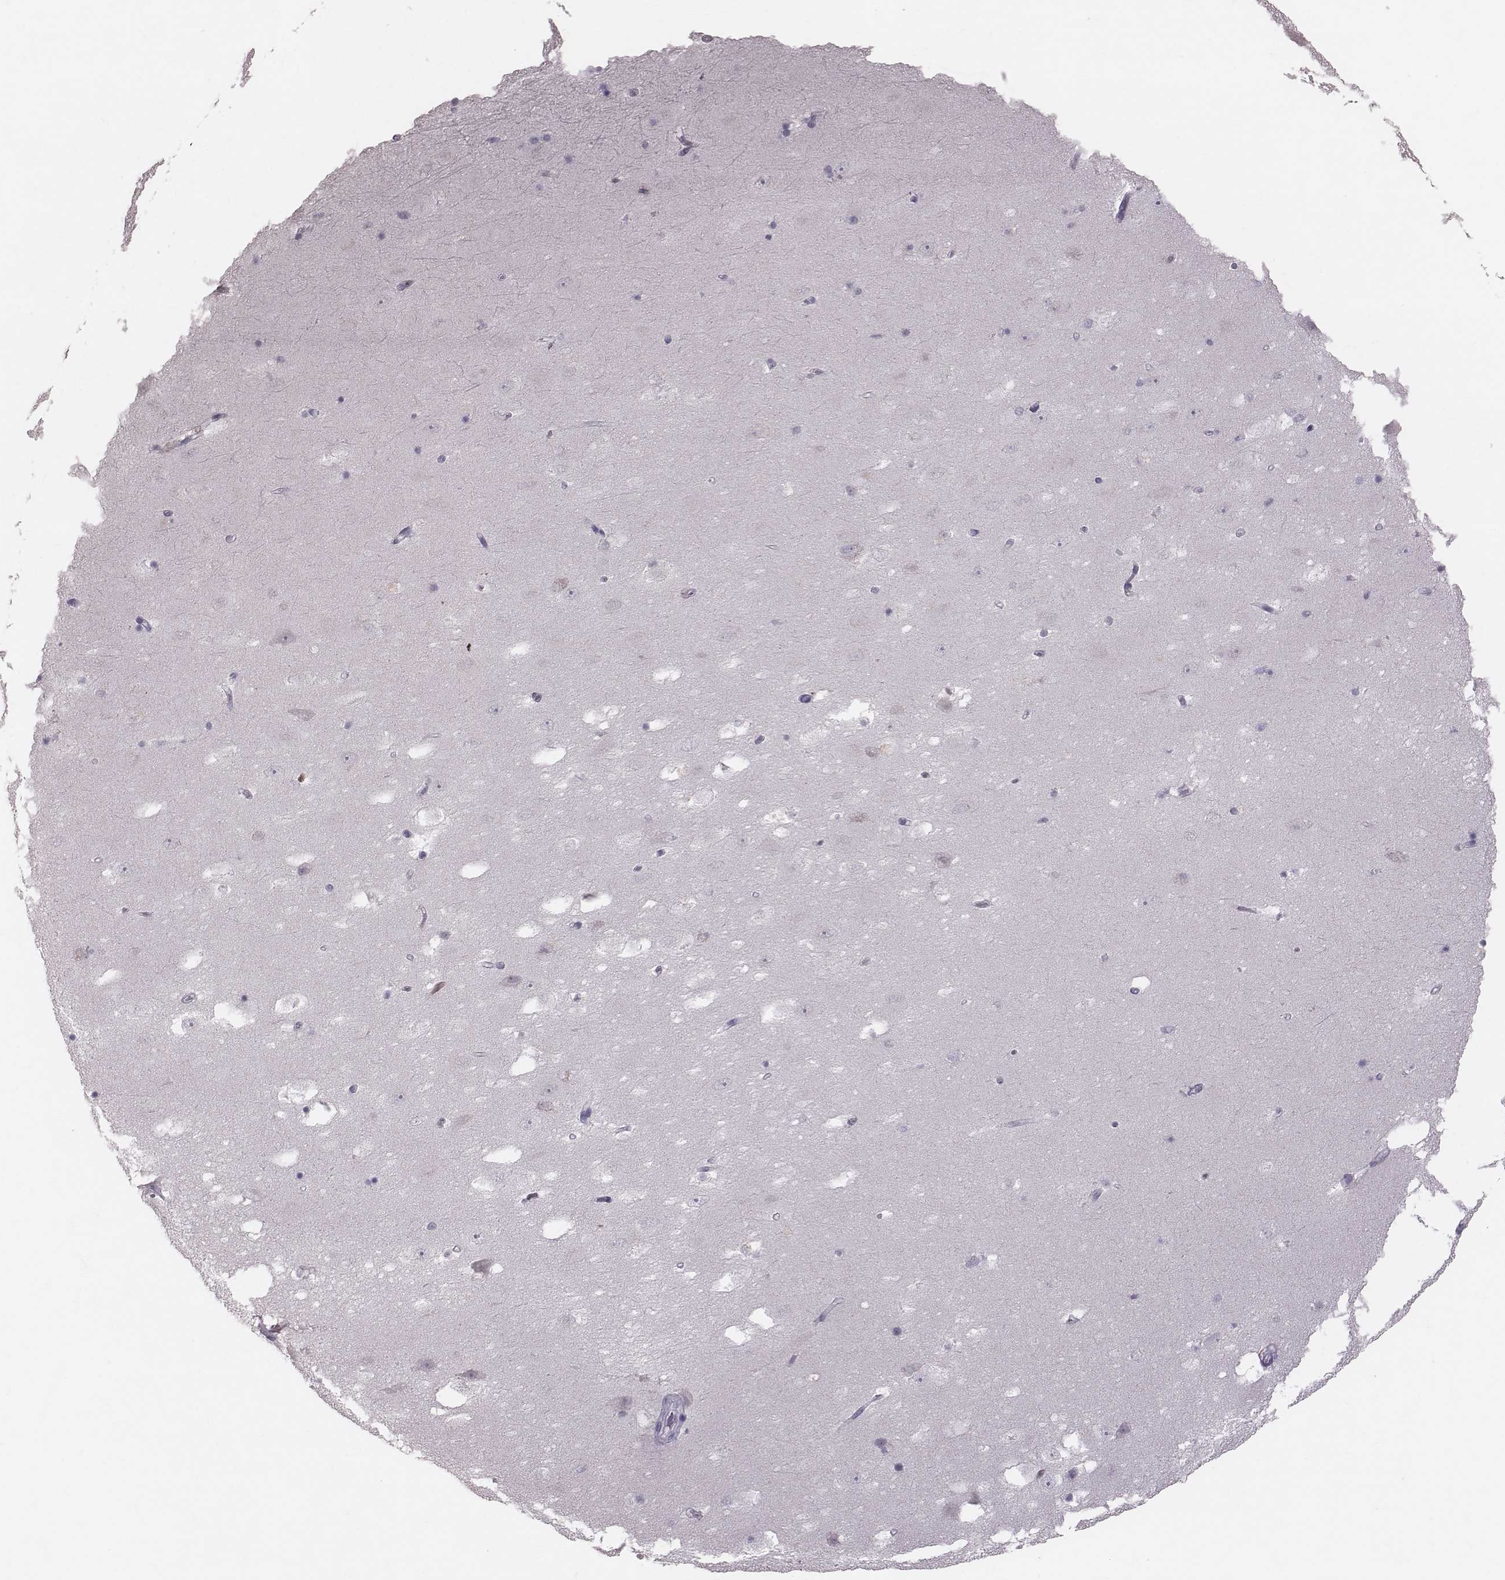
{"staining": {"intensity": "negative", "quantity": "none", "location": "none"}, "tissue": "hippocampus", "cell_type": "Glial cells", "image_type": "normal", "snomed": [{"axis": "morphology", "description": "Normal tissue, NOS"}, {"axis": "topography", "description": "Hippocampus"}], "caption": "This histopathology image is of normal hippocampus stained with IHC to label a protein in brown with the nuclei are counter-stained blue. There is no positivity in glial cells. (DAB immunohistochemistry, high magnification).", "gene": "CFTR", "patient": {"sex": "male", "age": 58}}